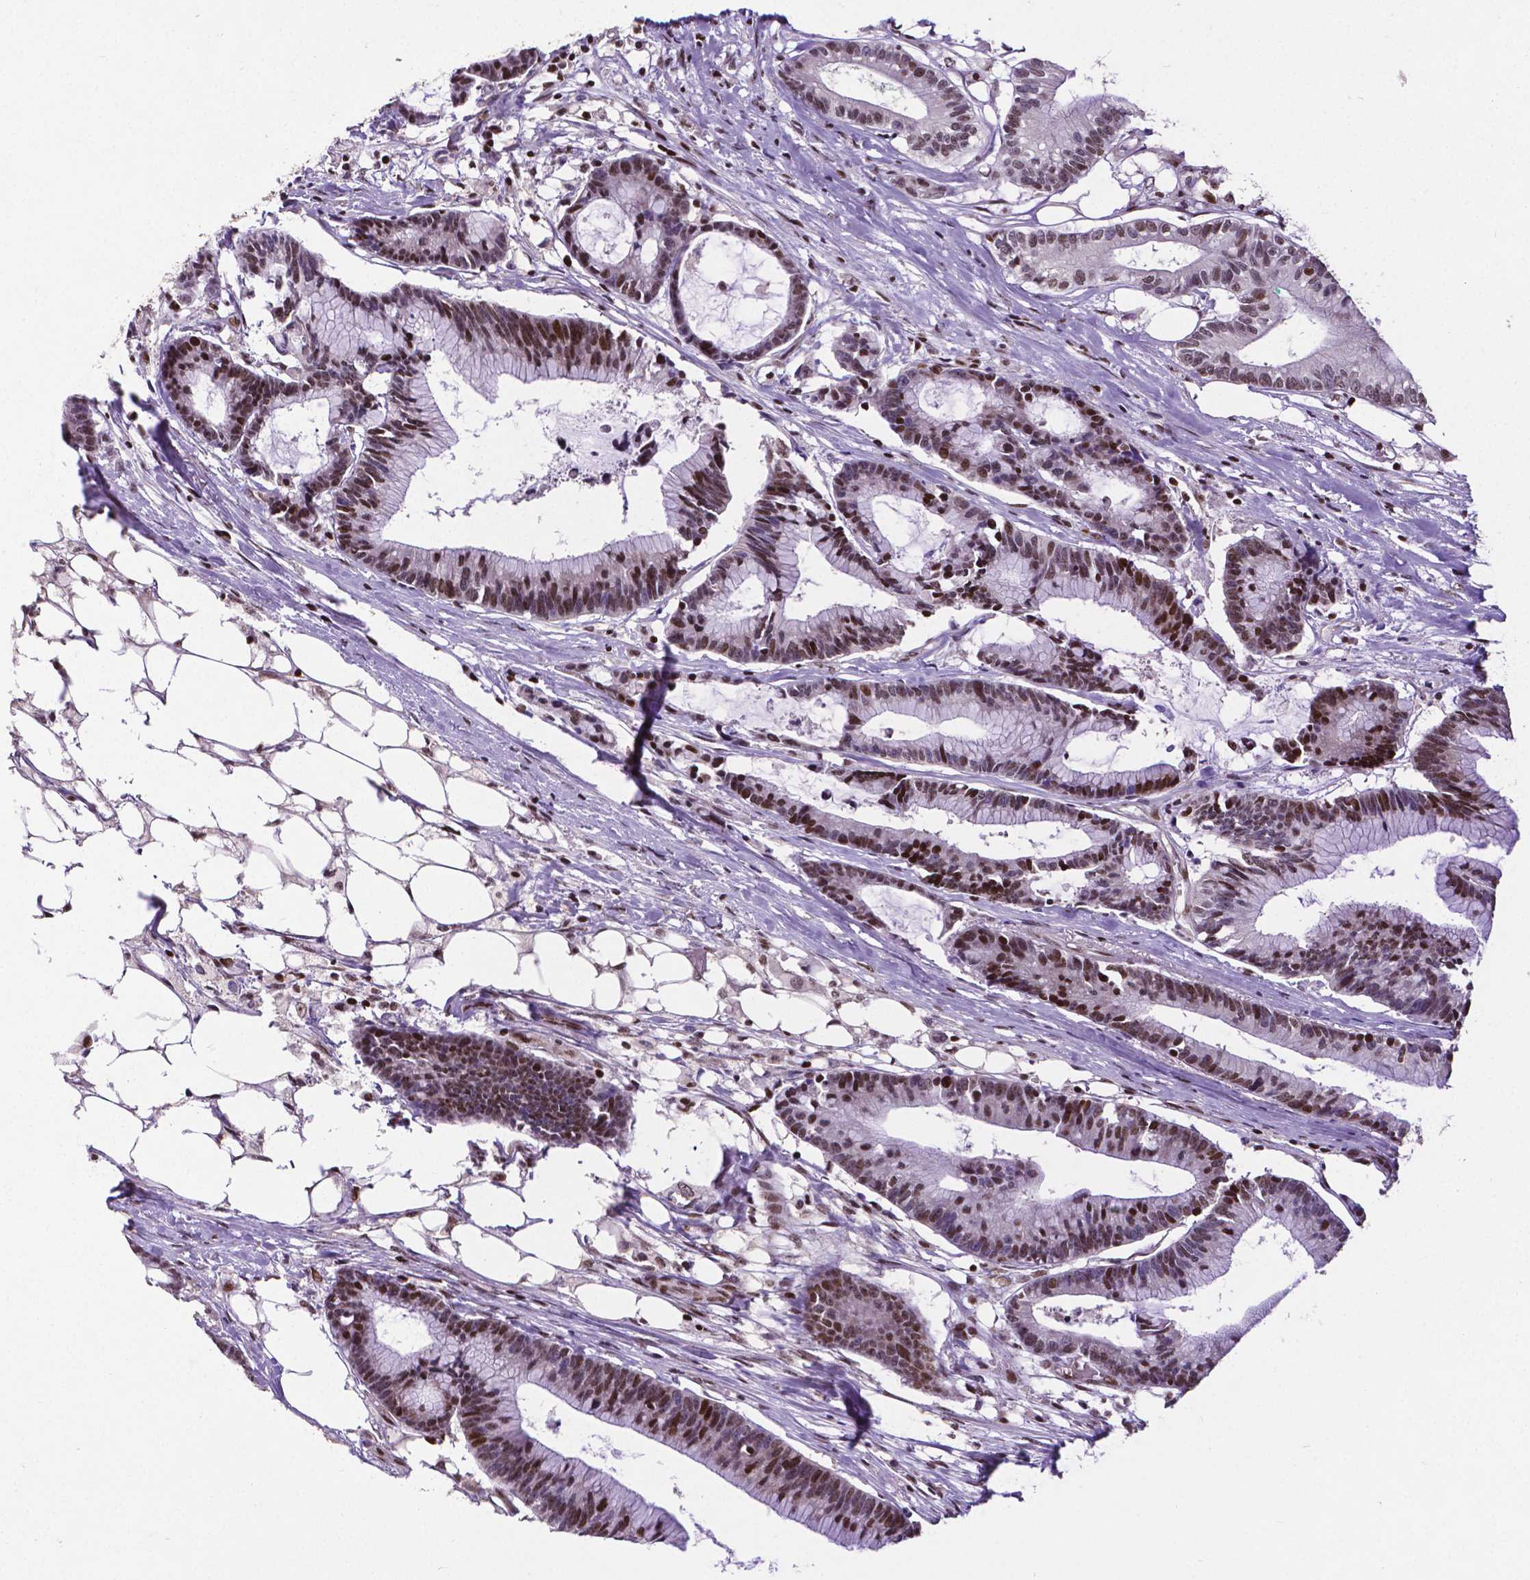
{"staining": {"intensity": "moderate", "quantity": ">75%", "location": "nuclear"}, "tissue": "colorectal cancer", "cell_type": "Tumor cells", "image_type": "cancer", "snomed": [{"axis": "morphology", "description": "Adenocarcinoma, NOS"}, {"axis": "topography", "description": "Colon"}], "caption": "An image of adenocarcinoma (colorectal) stained for a protein reveals moderate nuclear brown staining in tumor cells. (IHC, brightfield microscopy, high magnification).", "gene": "CTCF", "patient": {"sex": "female", "age": 78}}